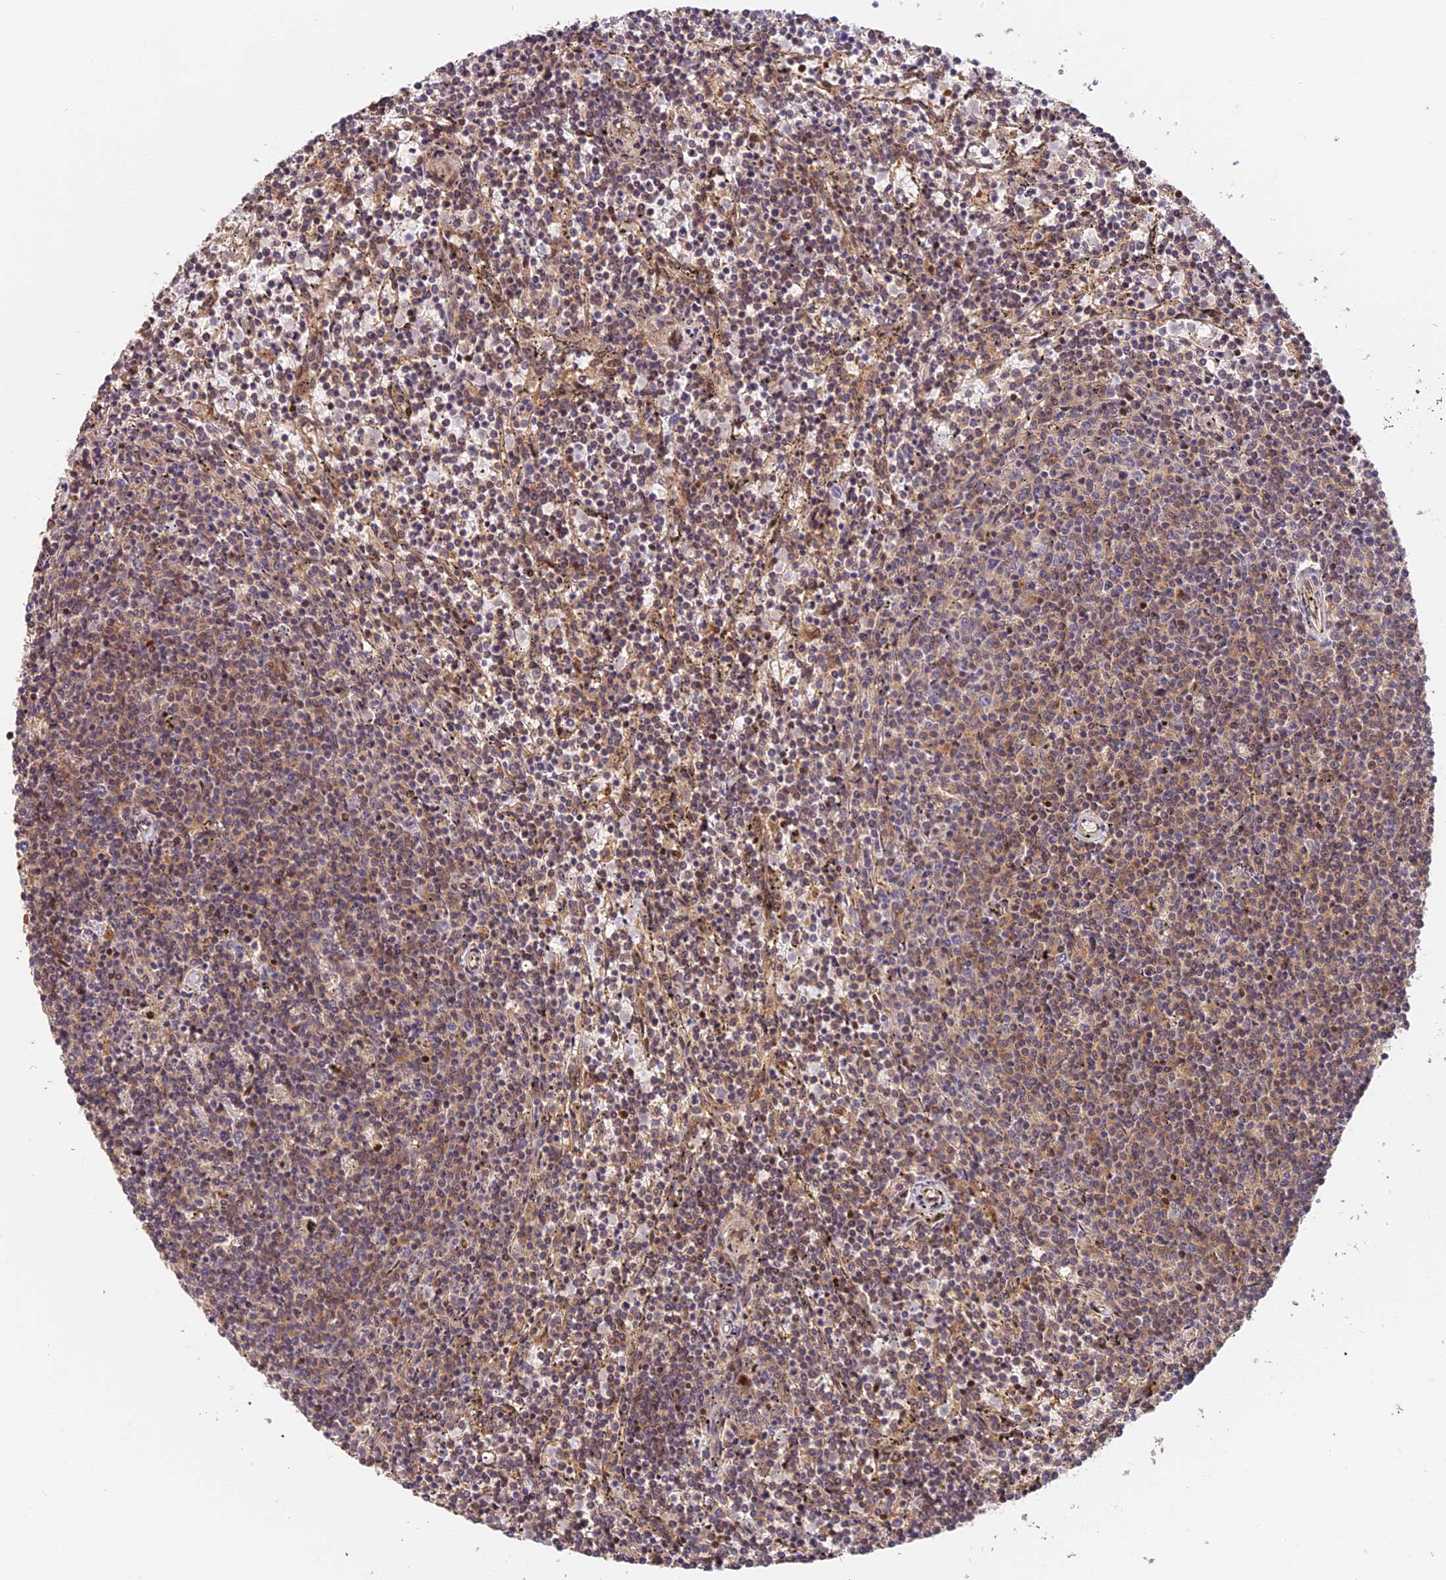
{"staining": {"intensity": "weak", "quantity": "25%-75%", "location": "cytoplasmic/membranous"}, "tissue": "lymphoma", "cell_type": "Tumor cells", "image_type": "cancer", "snomed": [{"axis": "morphology", "description": "Malignant lymphoma, non-Hodgkin's type, Low grade"}, {"axis": "topography", "description": "Spleen"}], "caption": "Immunohistochemical staining of human malignant lymphoma, non-Hodgkin's type (low-grade) demonstrates low levels of weak cytoplasmic/membranous protein expression in approximately 25%-75% of tumor cells.", "gene": "ARHGAP17", "patient": {"sex": "female", "age": 50}}